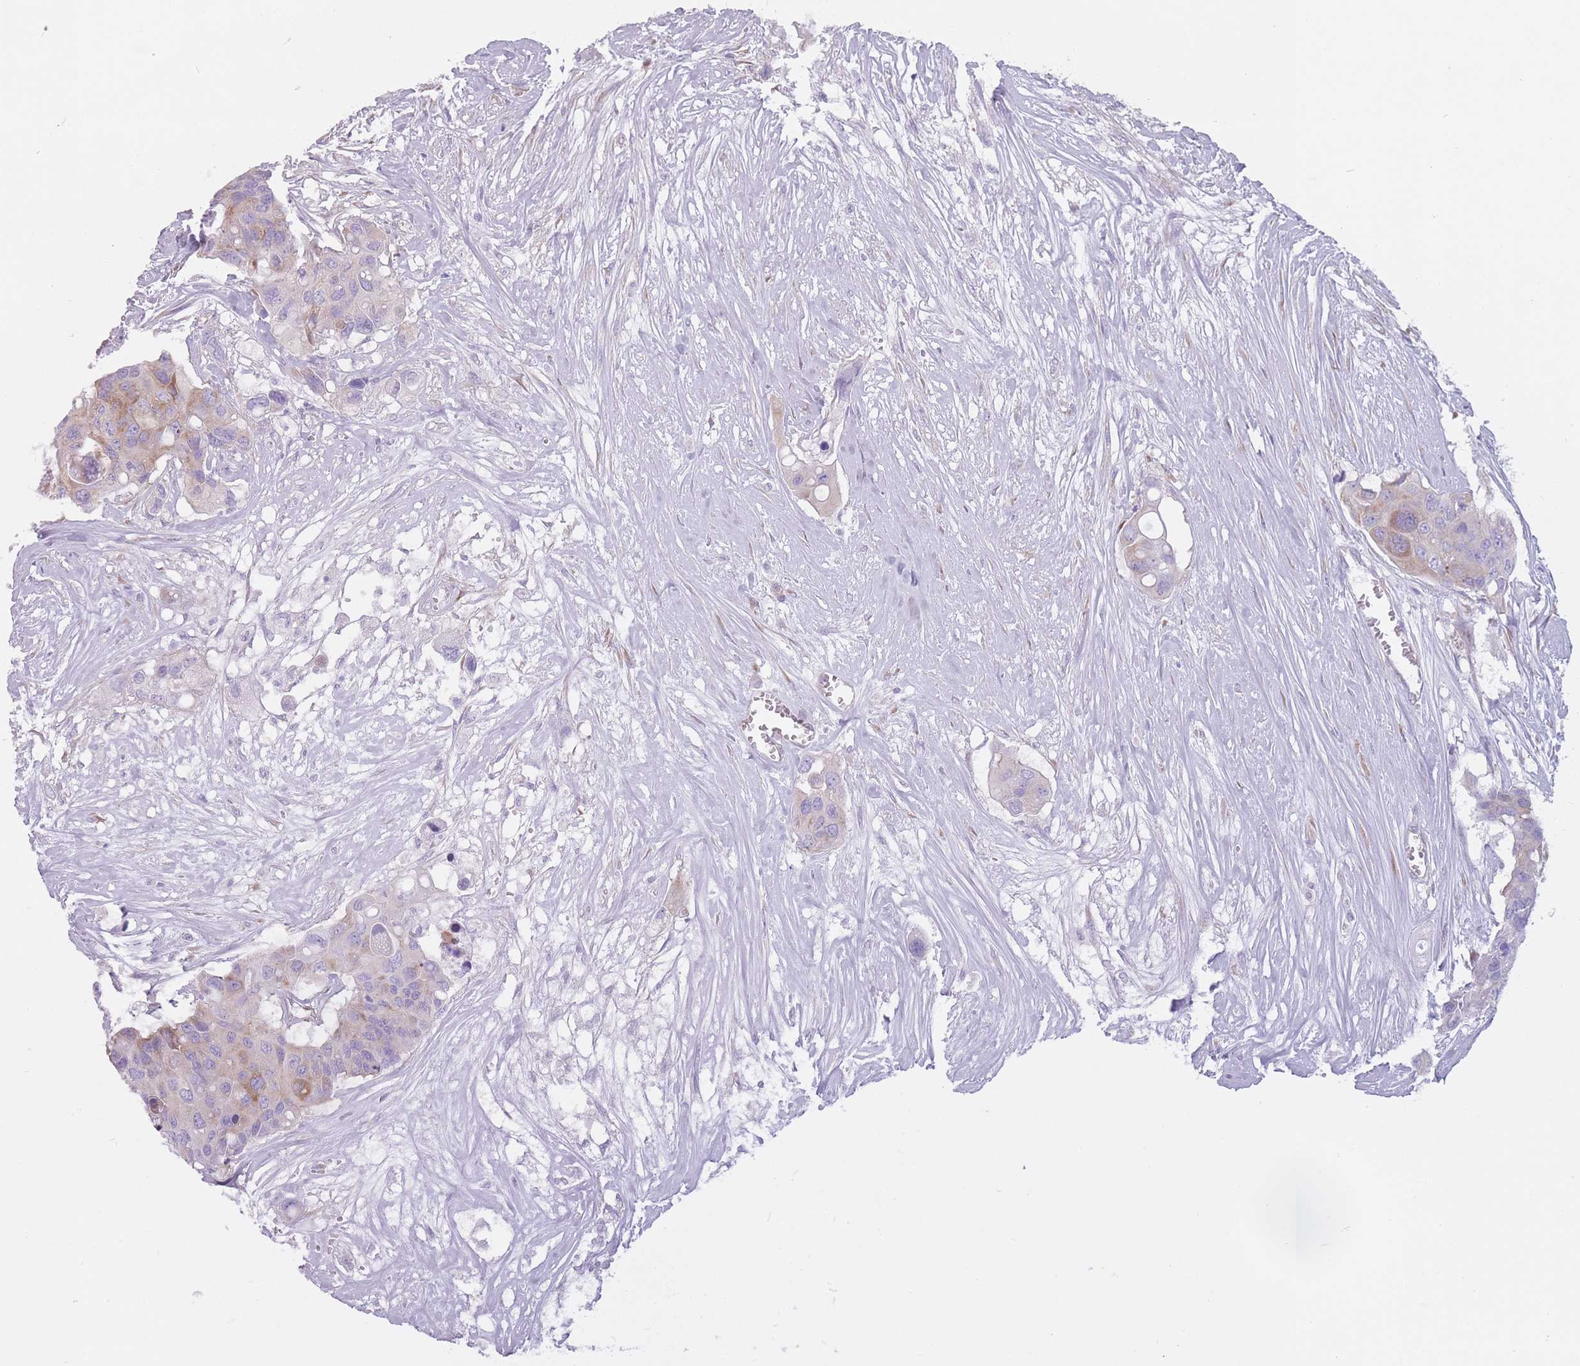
{"staining": {"intensity": "moderate", "quantity": "25%-75%", "location": "cytoplasmic/membranous"}, "tissue": "colorectal cancer", "cell_type": "Tumor cells", "image_type": "cancer", "snomed": [{"axis": "morphology", "description": "Adenocarcinoma, NOS"}, {"axis": "topography", "description": "Colon"}], "caption": "The histopathology image reveals a brown stain indicating the presence of a protein in the cytoplasmic/membranous of tumor cells in colorectal adenocarcinoma.", "gene": "RPL18", "patient": {"sex": "male", "age": 77}}